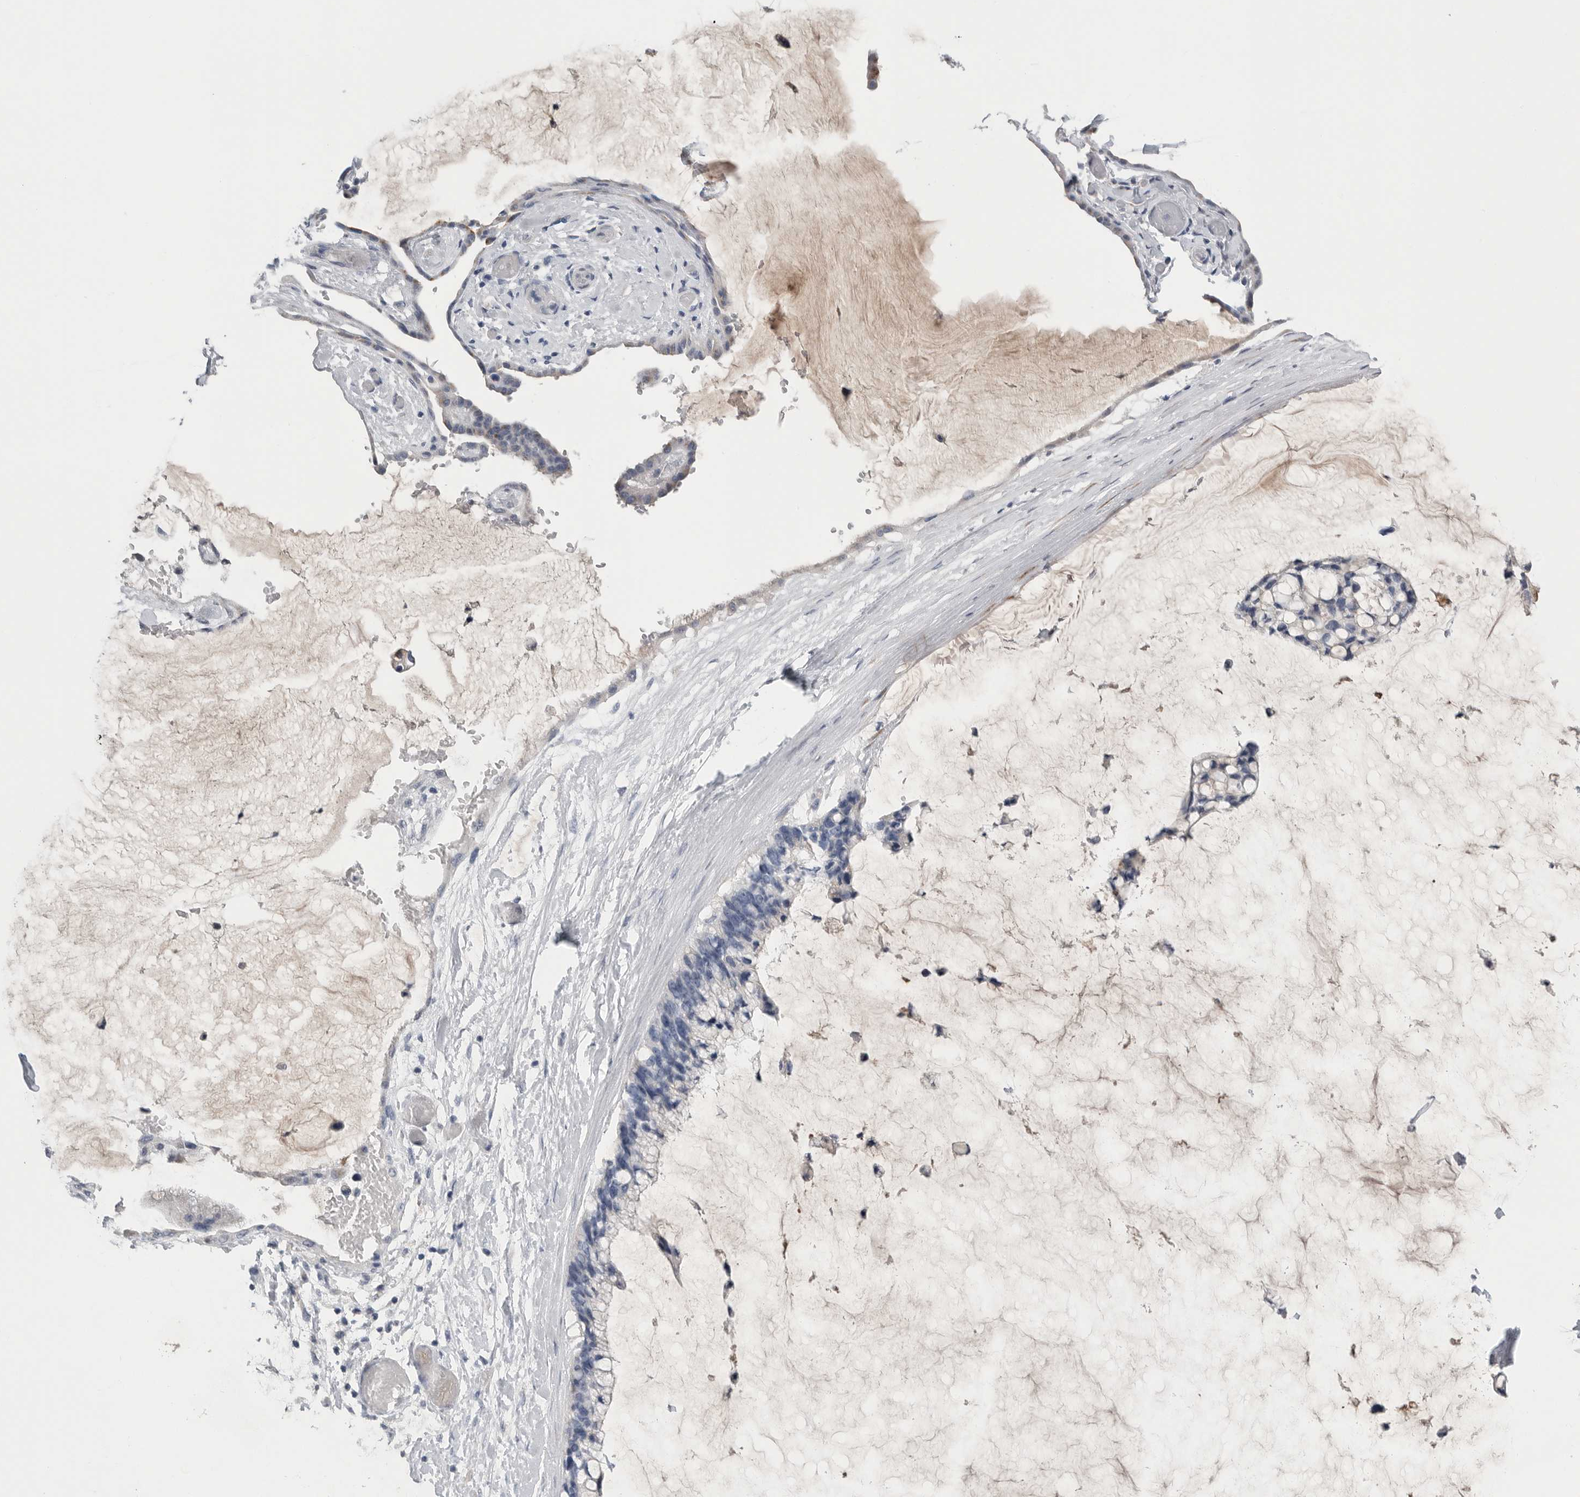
{"staining": {"intensity": "negative", "quantity": "none", "location": "none"}, "tissue": "ovarian cancer", "cell_type": "Tumor cells", "image_type": "cancer", "snomed": [{"axis": "morphology", "description": "Cystadenocarcinoma, mucinous, NOS"}, {"axis": "topography", "description": "Ovary"}], "caption": "Tumor cells are negative for protein expression in human ovarian cancer (mucinous cystadenocarcinoma).", "gene": "TIMP1", "patient": {"sex": "female", "age": 39}}